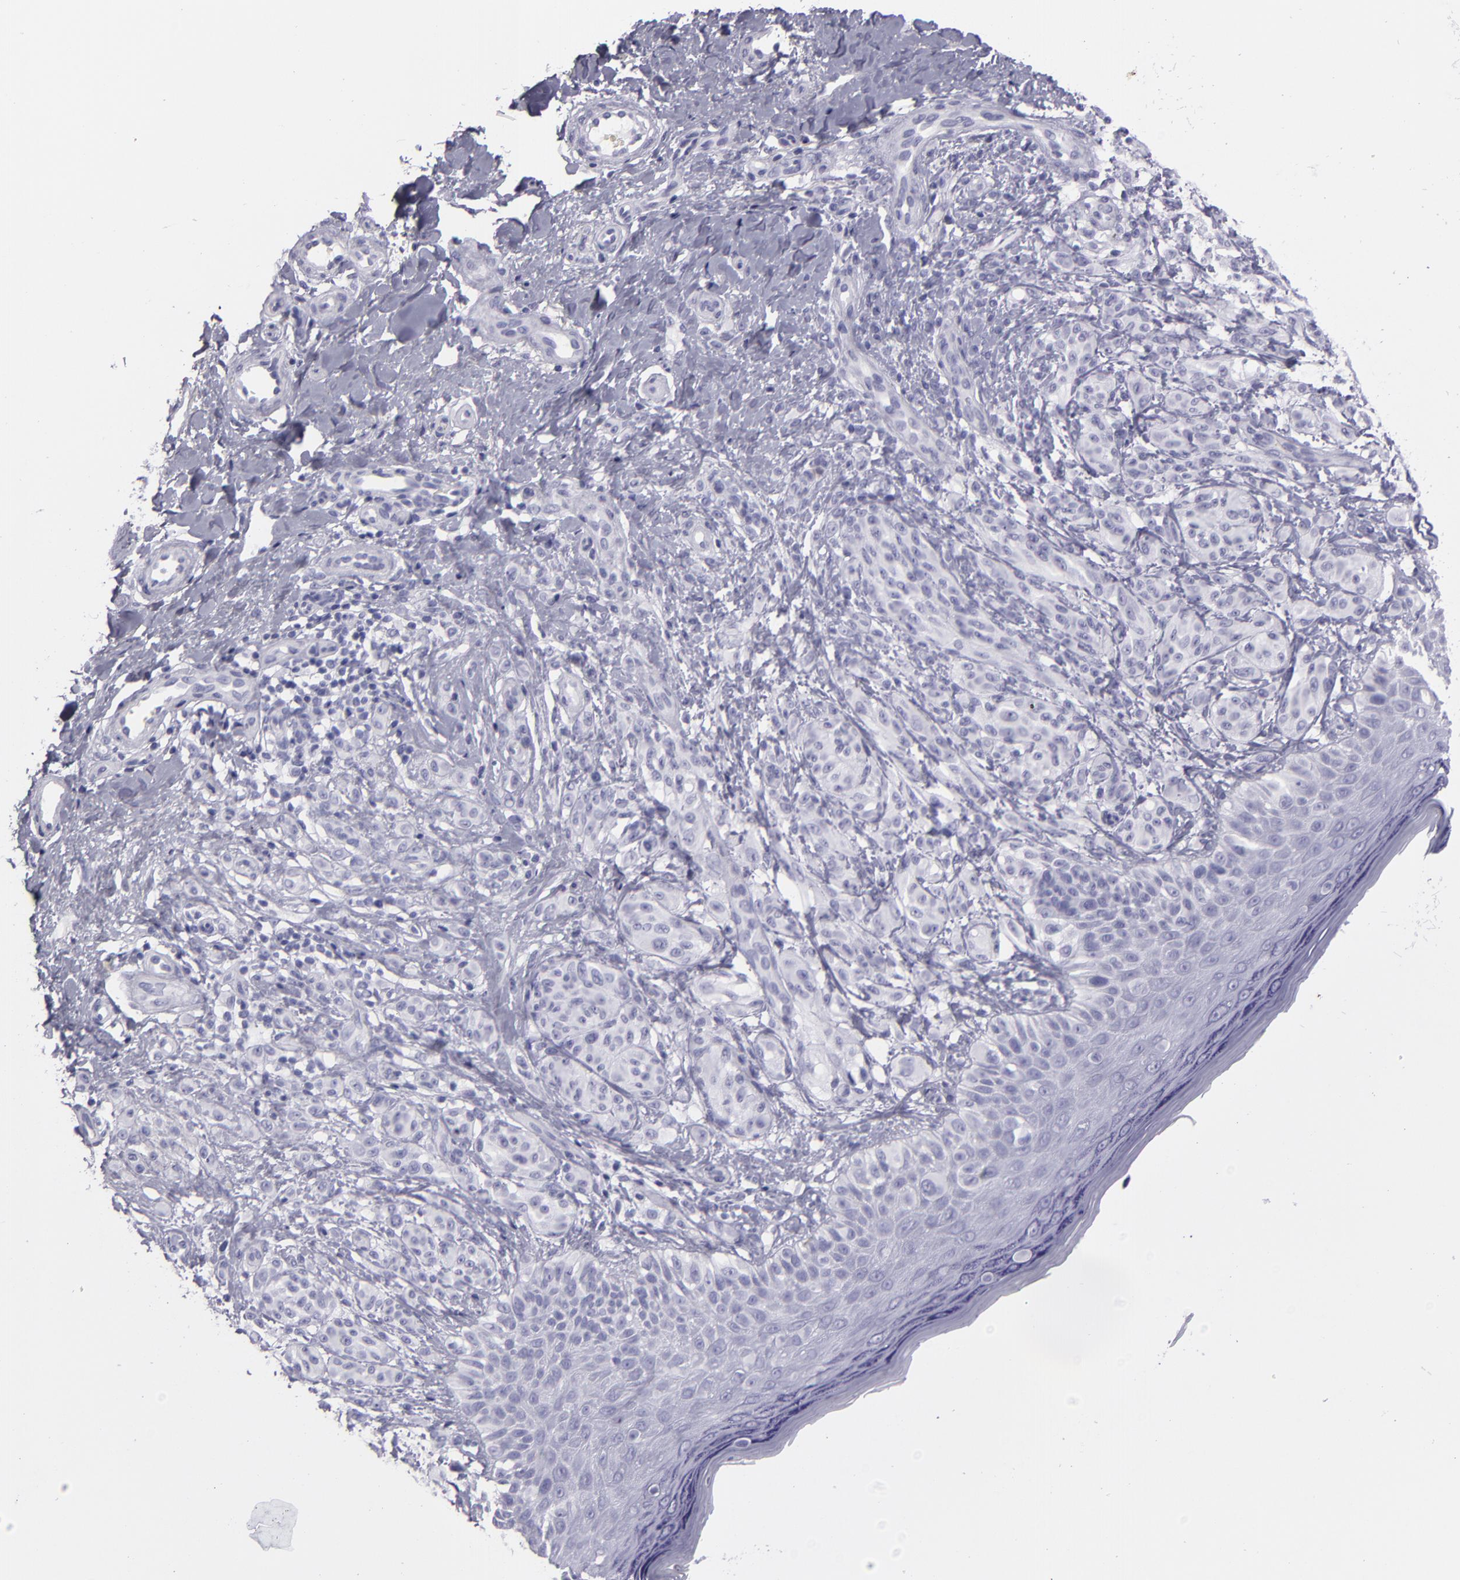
{"staining": {"intensity": "negative", "quantity": "none", "location": "none"}, "tissue": "melanoma", "cell_type": "Tumor cells", "image_type": "cancer", "snomed": [{"axis": "morphology", "description": "Malignant melanoma, NOS"}, {"axis": "topography", "description": "Skin"}], "caption": "Immunohistochemistry (IHC) of human malignant melanoma exhibits no staining in tumor cells.", "gene": "CR2", "patient": {"sex": "male", "age": 57}}